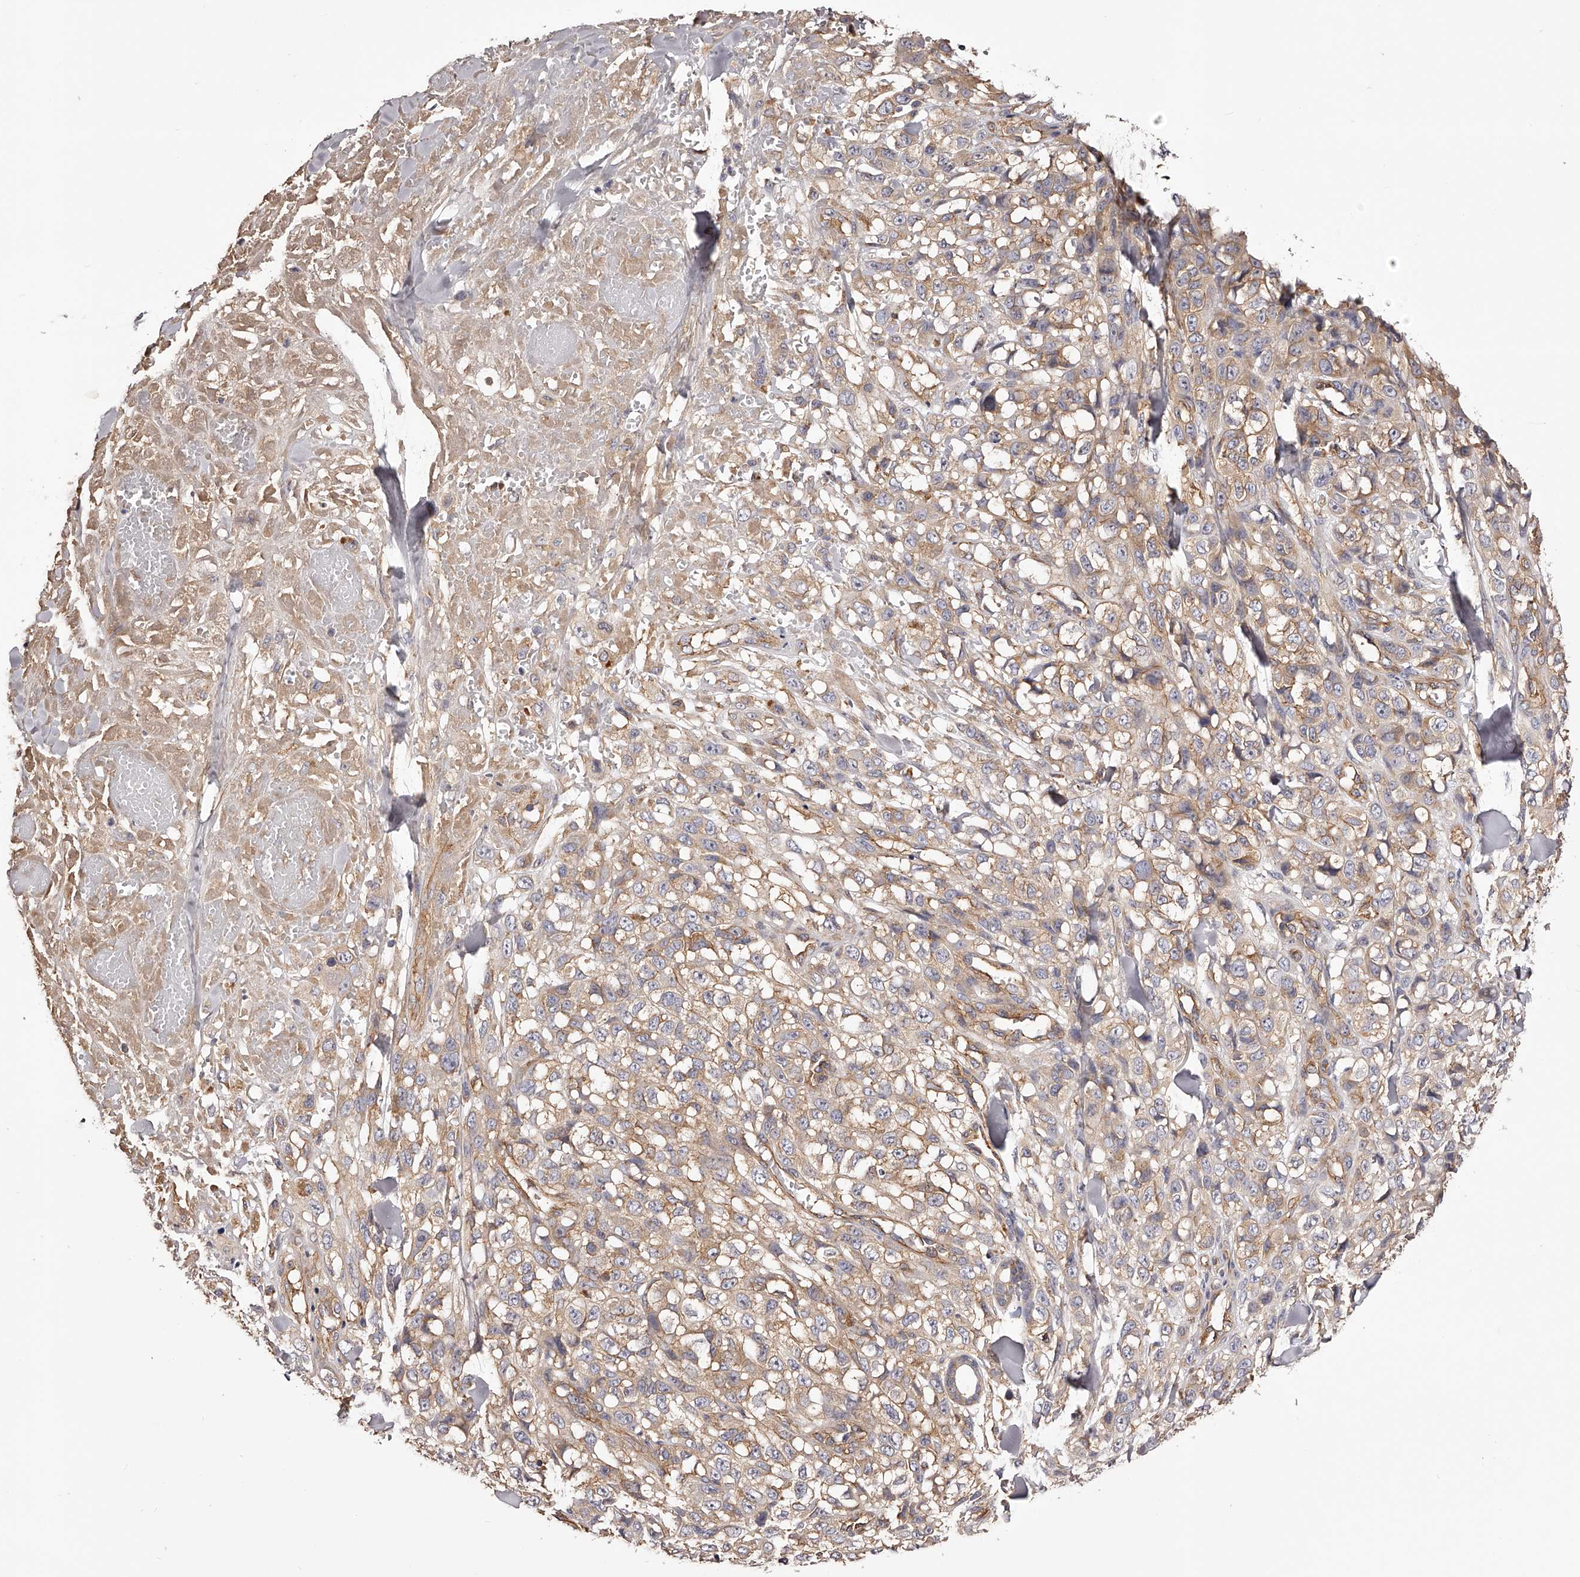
{"staining": {"intensity": "weak", "quantity": "25%-75%", "location": "cytoplasmic/membranous"}, "tissue": "melanoma", "cell_type": "Tumor cells", "image_type": "cancer", "snomed": [{"axis": "morphology", "description": "Malignant melanoma, Metastatic site"}, {"axis": "topography", "description": "Skin"}], "caption": "A micrograph showing weak cytoplasmic/membranous staining in approximately 25%-75% of tumor cells in melanoma, as visualized by brown immunohistochemical staining.", "gene": "LTV1", "patient": {"sex": "female", "age": 72}}